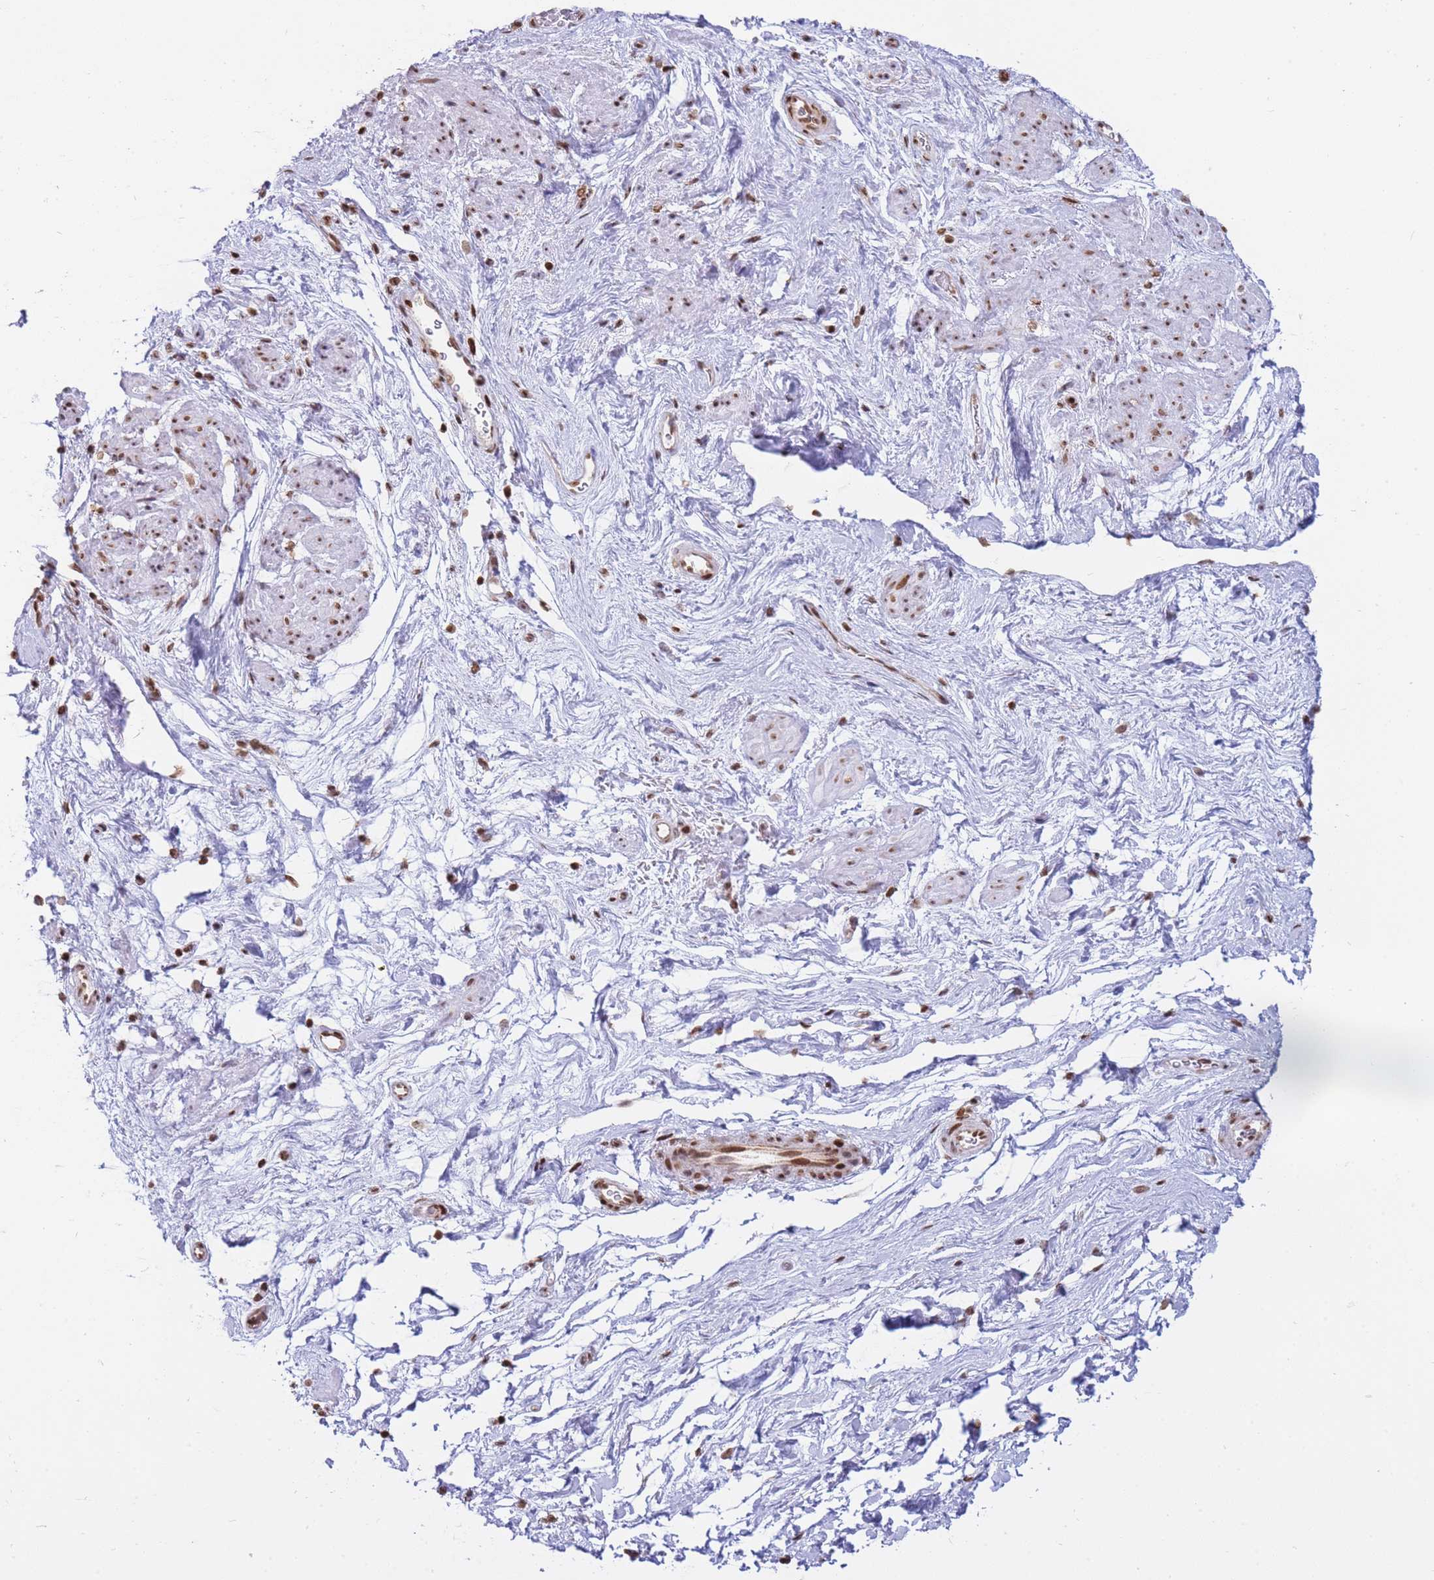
{"staining": {"intensity": "moderate", "quantity": ">75%", "location": "nuclear"}, "tissue": "smooth muscle", "cell_type": "Smooth muscle cells", "image_type": "normal", "snomed": [{"axis": "morphology", "description": "Normal tissue, NOS"}, {"axis": "topography", "description": "Smooth muscle"}, {"axis": "topography", "description": "Peripheral nerve tissue"}], "caption": "Immunohistochemistry (IHC) of unremarkable human smooth muscle reveals medium levels of moderate nuclear expression in about >75% of smooth muscle cells. (Brightfield microscopy of DAB IHC at high magnification).", "gene": "SHISAL1", "patient": {"sex": "male", "age": 69}}